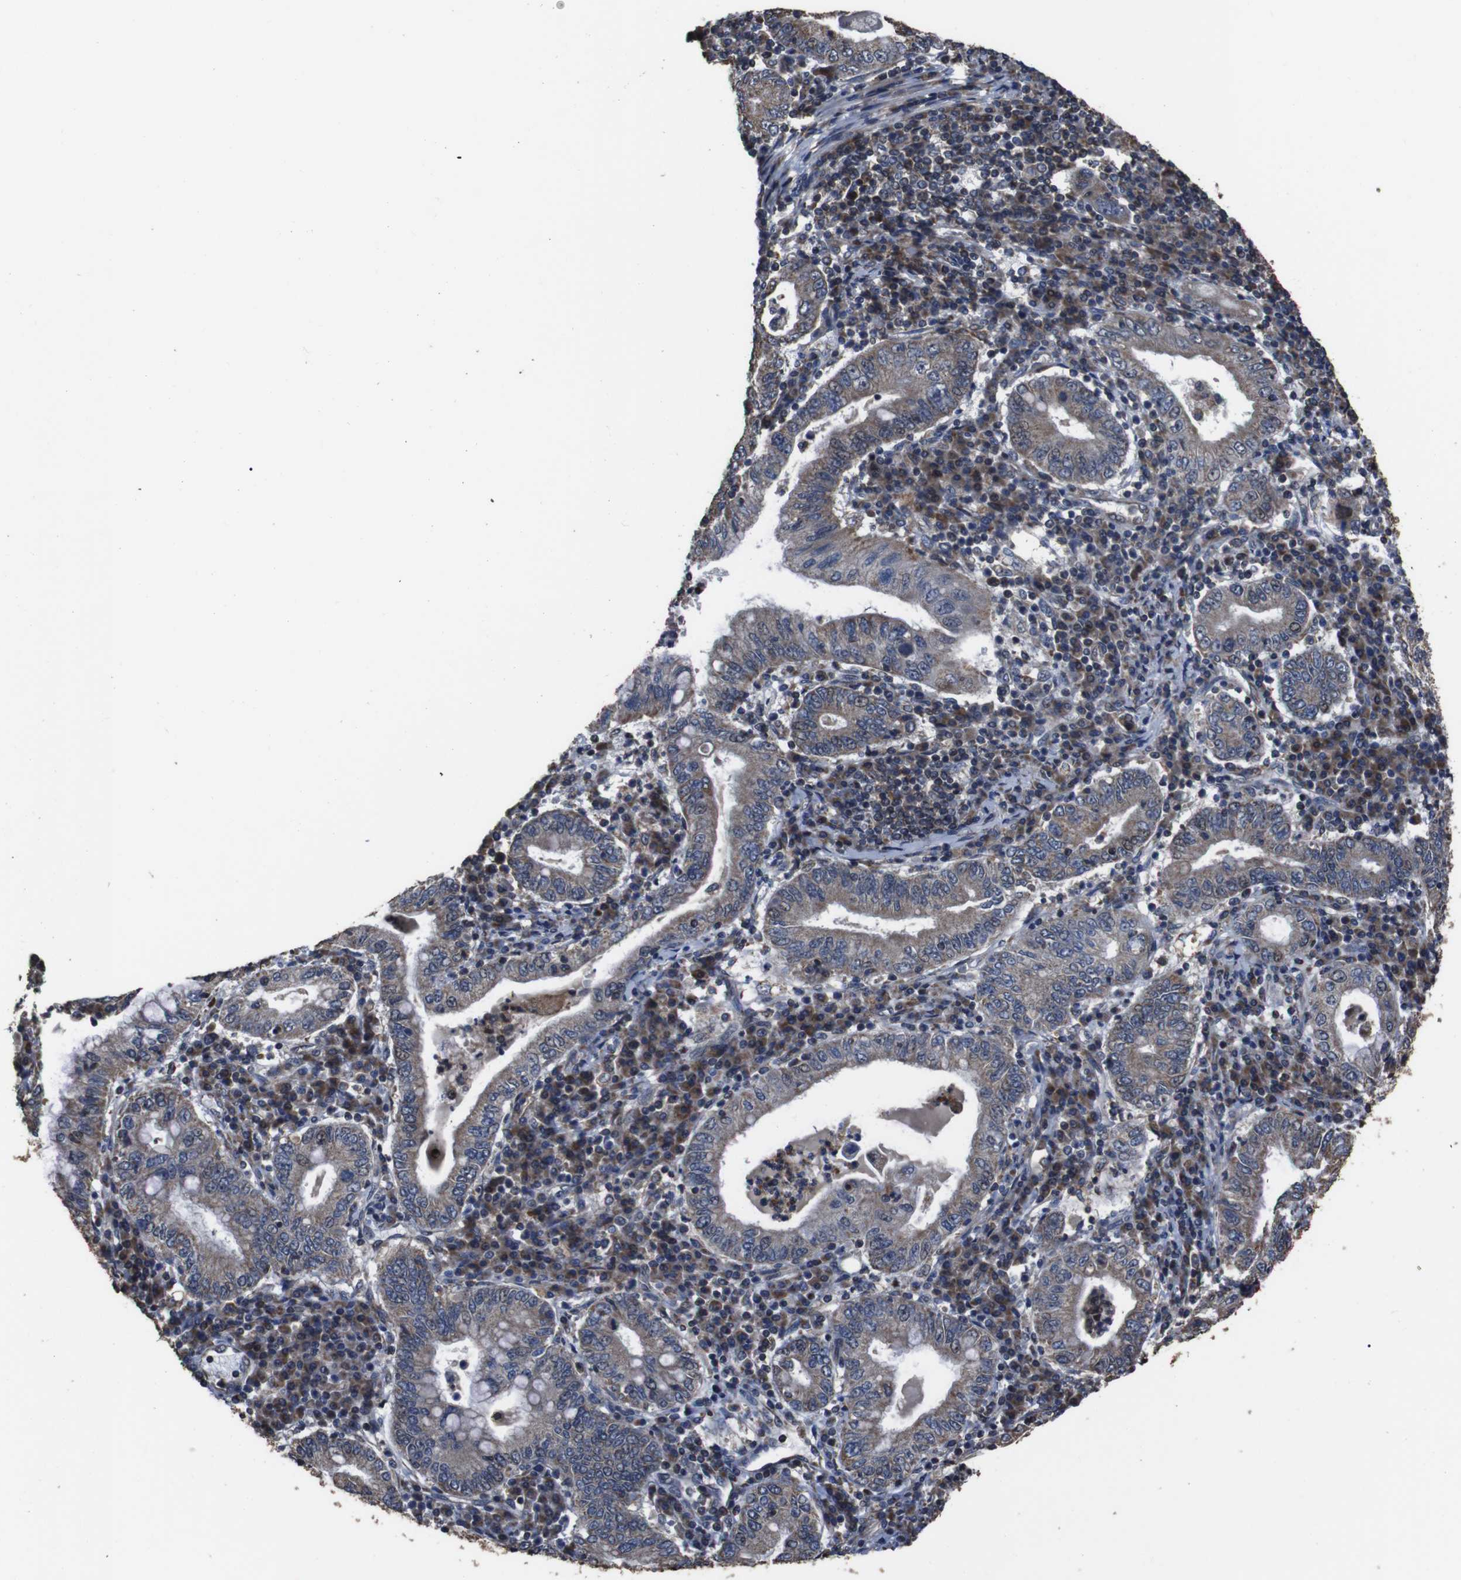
{"staining": {"intensity": "weak", "quantity": ">75%", "location": "cytoplasmic/membranous"}, "tissue": "stomach cancer", "cell_type": "Tumor cells", "image_type": "cancer", "snomed": [{"axis": "morphology", "description": "Normal tissue, NOS"}, {"axis": "morphology", "description": "Adenocarcinoma, NOS"}, {"axis": "topography", "description": "Esophagus"}, {"axis": "topography", "description": "Stomach, upper"}, {"axis": "topography", "description": "Peripheral nerve tissue"}], "caption": "A low amount of weak cytoplasmic/membranous staining is appreciated in about >75% of tumor cells in stomach cancer (adenocarcinoma) tissue. (DAB (3,3'-diaminobenzidine) IHC with brightfield microscopy, high magnification).", "gene": "SNN", "patient": {"sex": "male", "age": 62}}